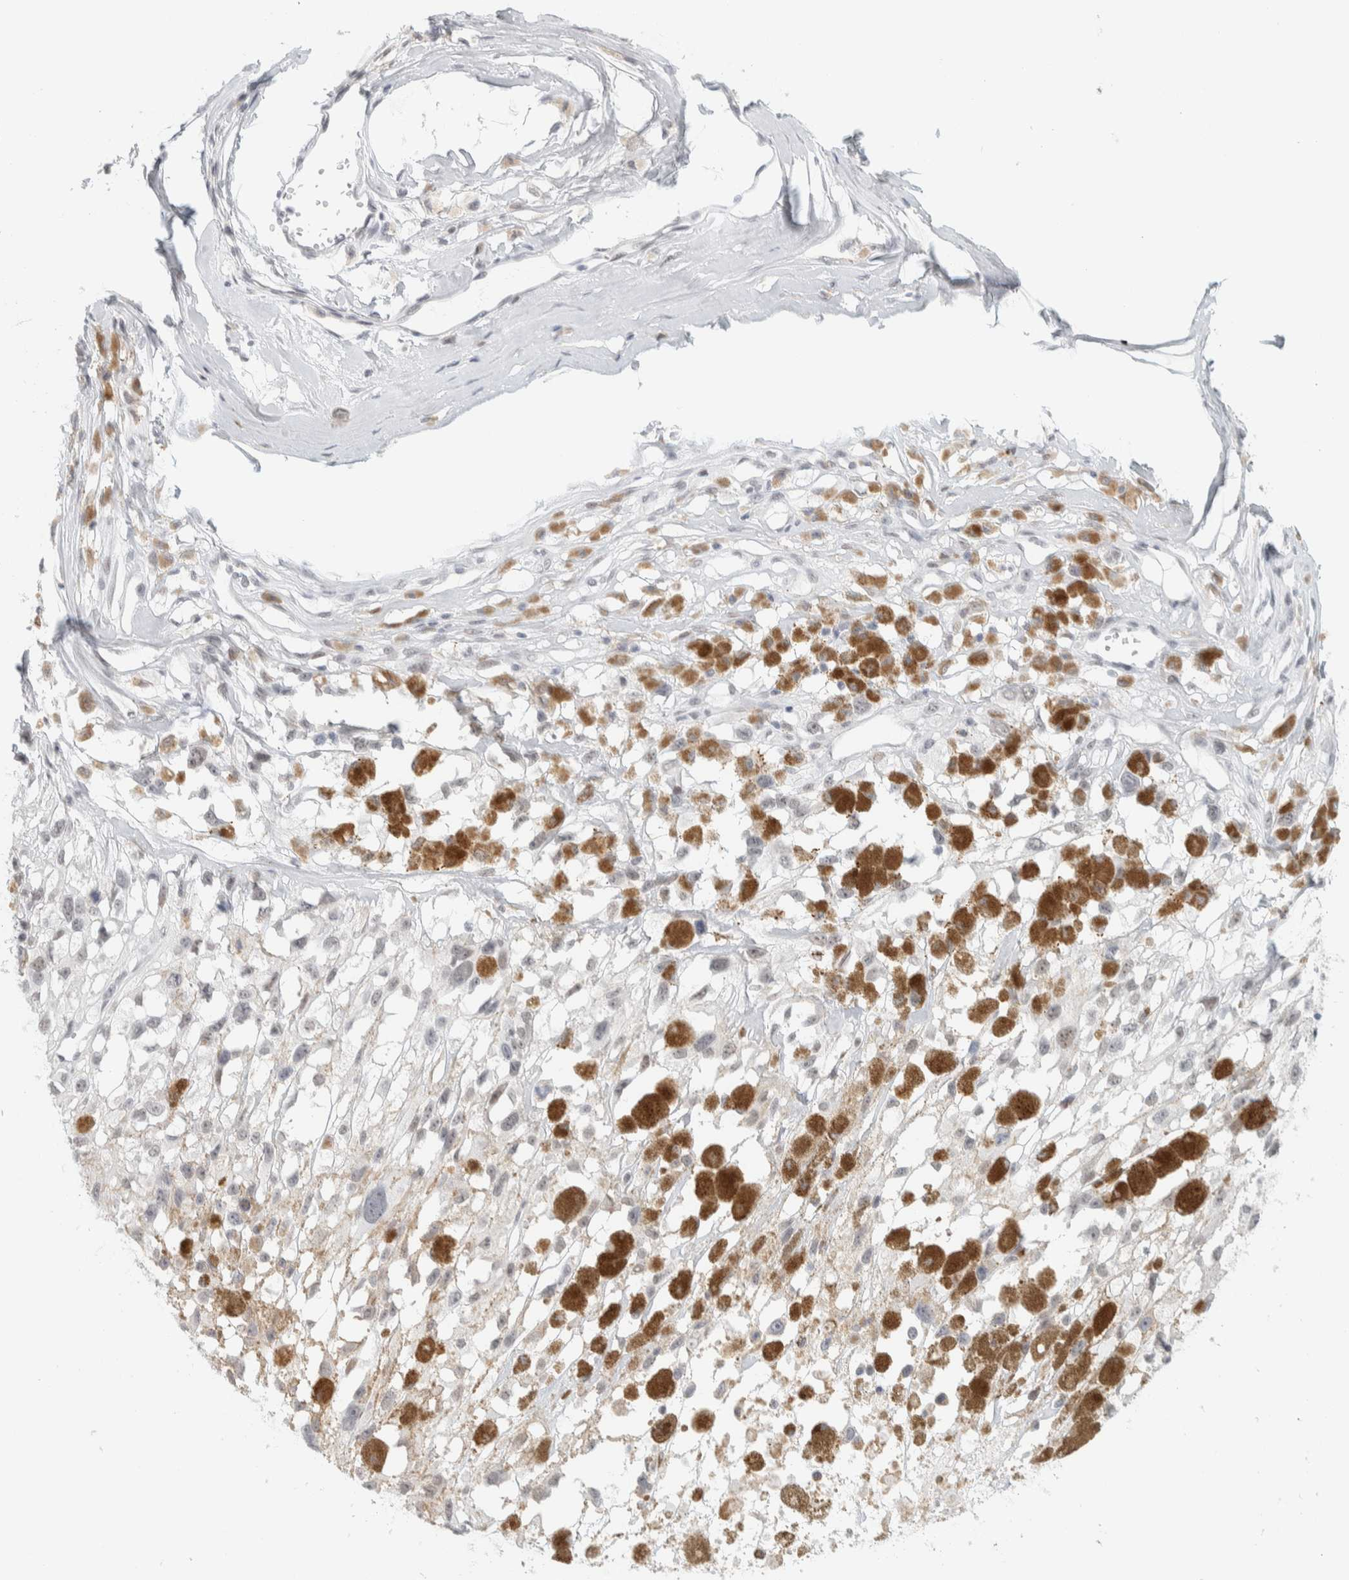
{"staining": {"intensity": "negative", "quantity": "none", "location": "none"}, "tissue": "melanoma", "cell_type": "Tumor cells", "image_type": "cancer", "snomed": [{"axis": "morphology", "description": "Malignant melanoma, Metastatic site"}, {"axis": "topography", "description": "Lymph node"}], "caption": "Immunohistochemistry (IHC) histopathology image of human malignant melanoma (metastatic site) stained for a protein (brown), which shows no positivity in tumor cells. (DAB immunohistochemistry, high magnification).", "gene": "CDH17", "patient": {"sex": "male", "age": 59}}